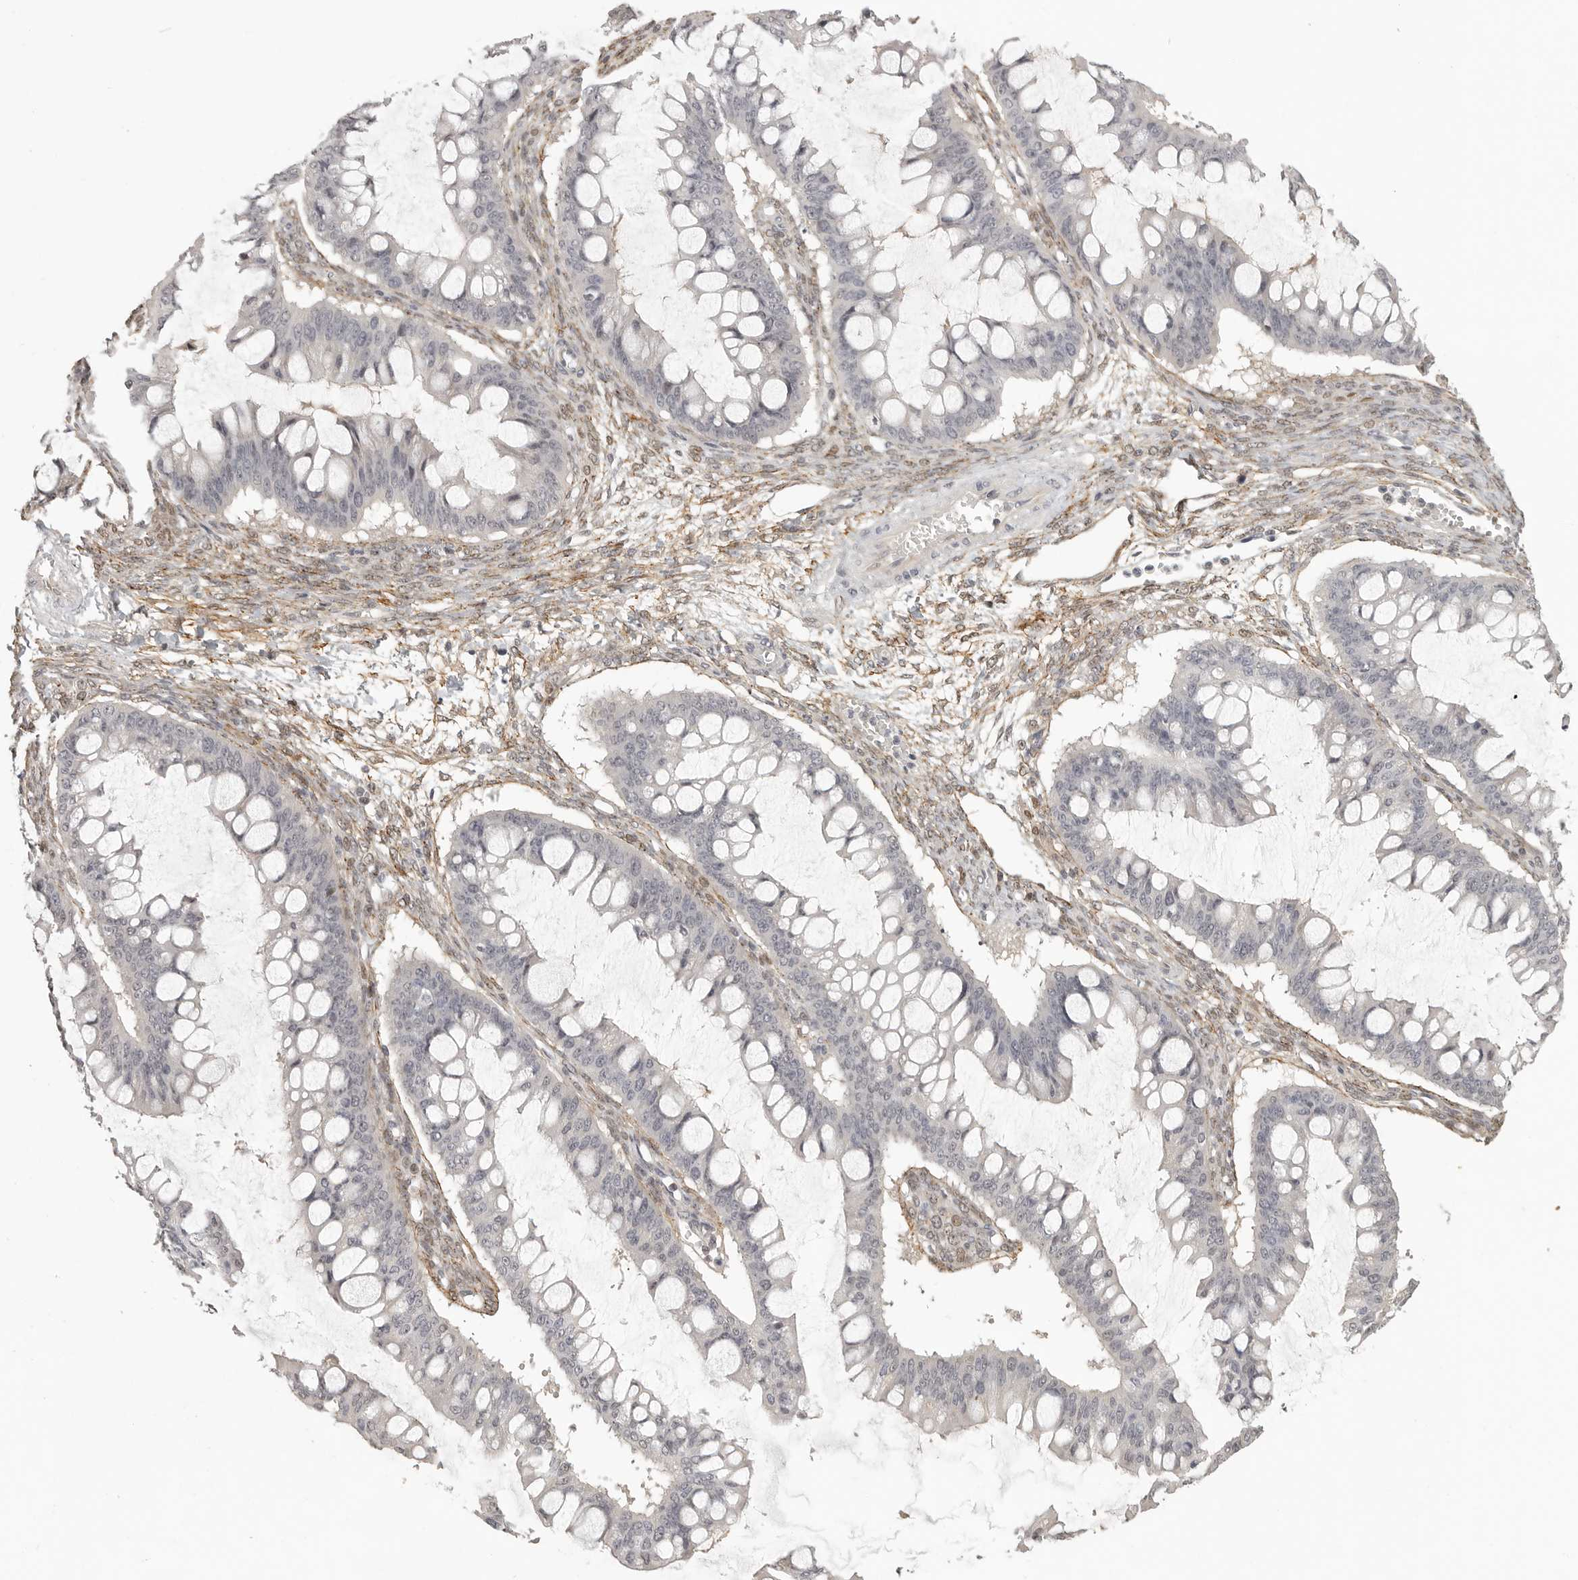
{"staining": {"intensity": "negative", "quantity": "none", "location": "none"}, "tissue": "ovarian cancer", "cell_type": "Tumor cells", "image_type": "cancer", "snomed": [{"axis": "morphology", "description": "Cystadenocarcinoma, mucinous, NOS"}, {"axis": "topography", "description": "Ovary"}], "caption": "Tumor cells are negative for brown protein staining in ovarian cancer (mucinous cystadenocarcinoma).", "gene": "UROD", "patient": {"sex": "female", "age": 73}}